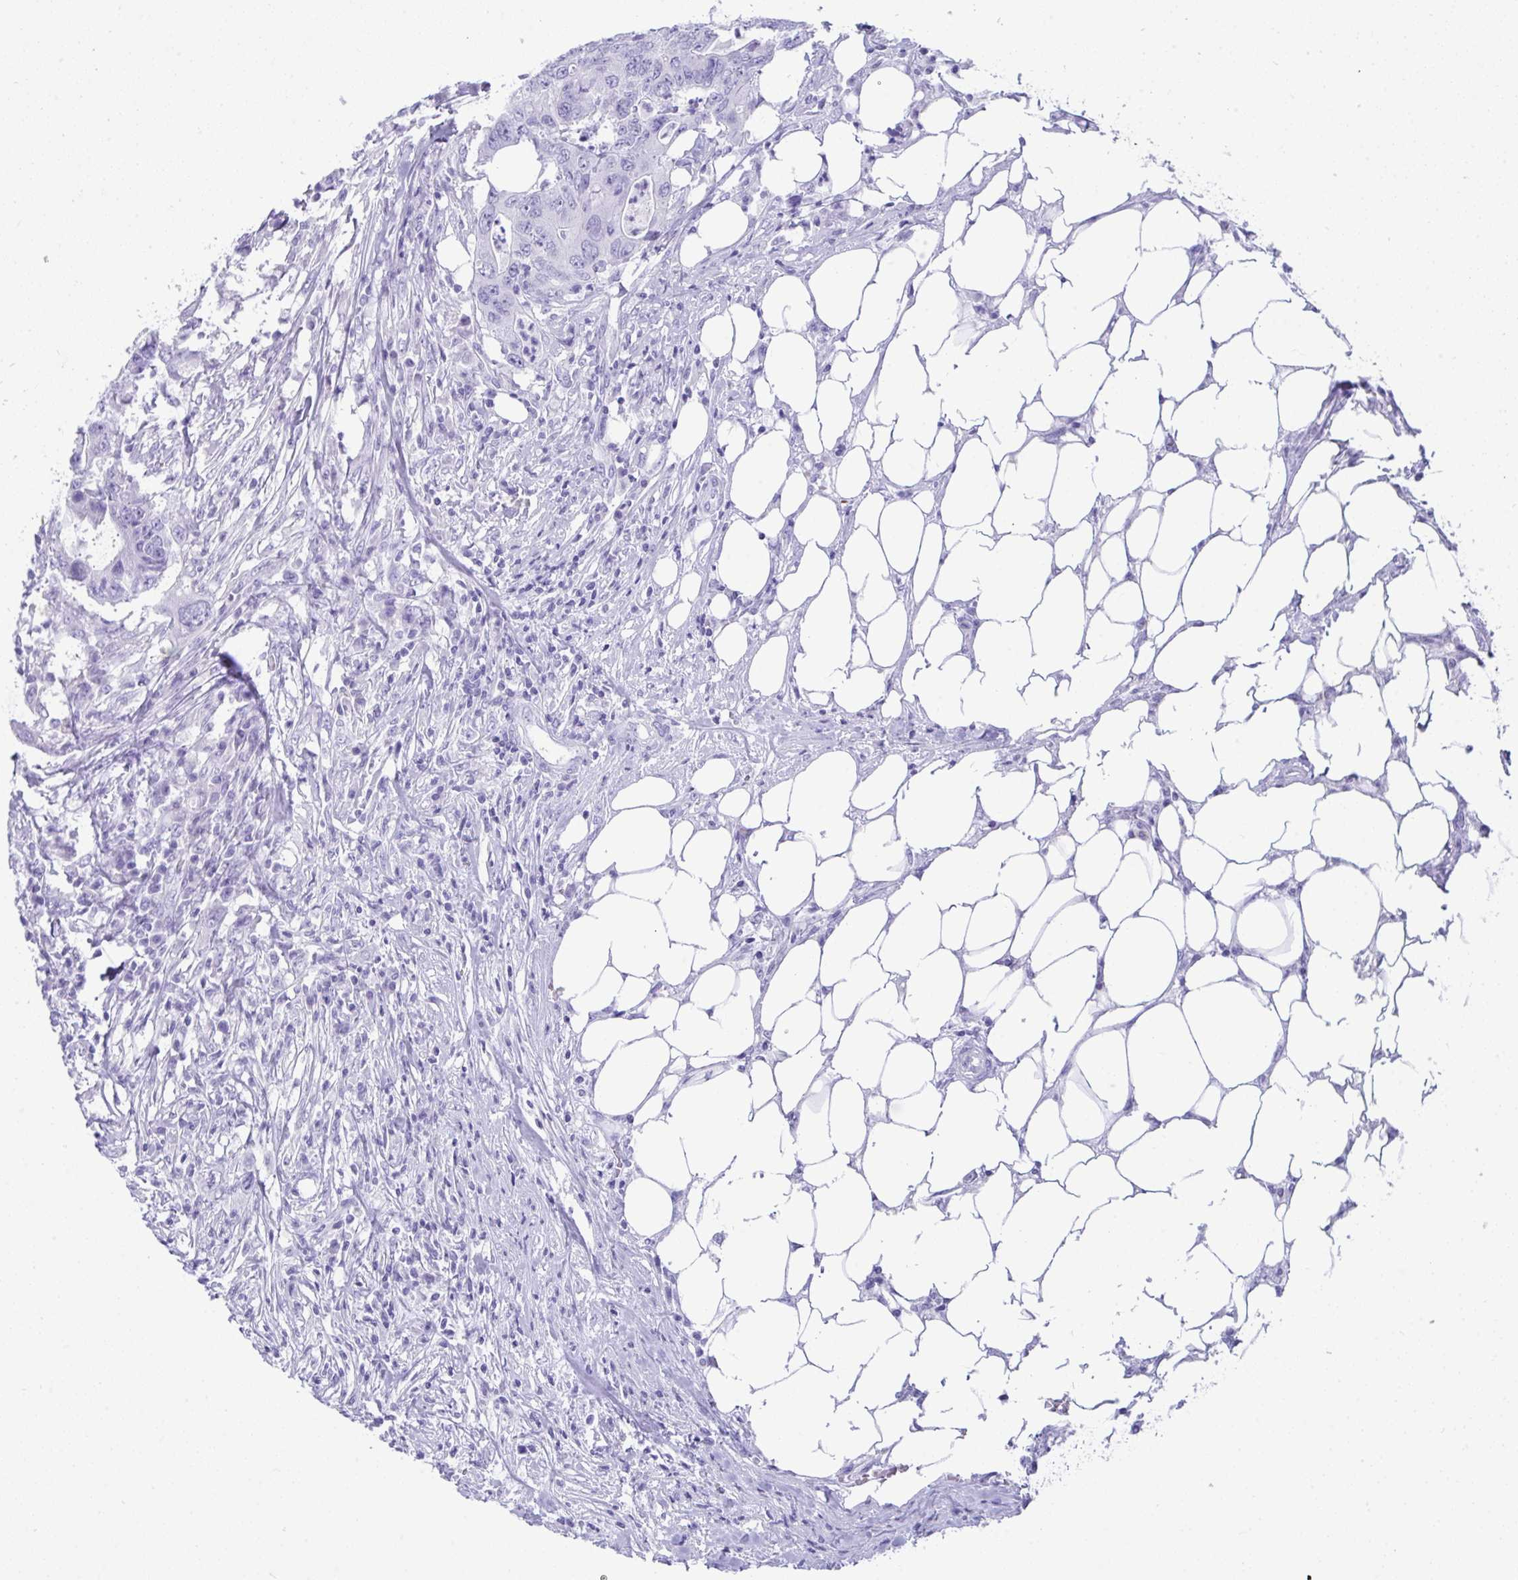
{"staining": {"intensity": "negative", "quantity": "none", "location": "none"}, "tissue": "colorectal cancer", "cell_type": "Tumor cells", "image_type": "cancer", "snomed": [{"axis": "morphology", "description": "Adenocarcinoma, NOS"}, {"axis": "topography", "description": "Colon"}], "caption": "DAB (3,3'-diaminobenzidine) immunohistochemical staining of colorectal cancer reveals no significant expression in tumor cells.", "gene": "PSCA", "patient": {"sex": "male", "age": 71}}